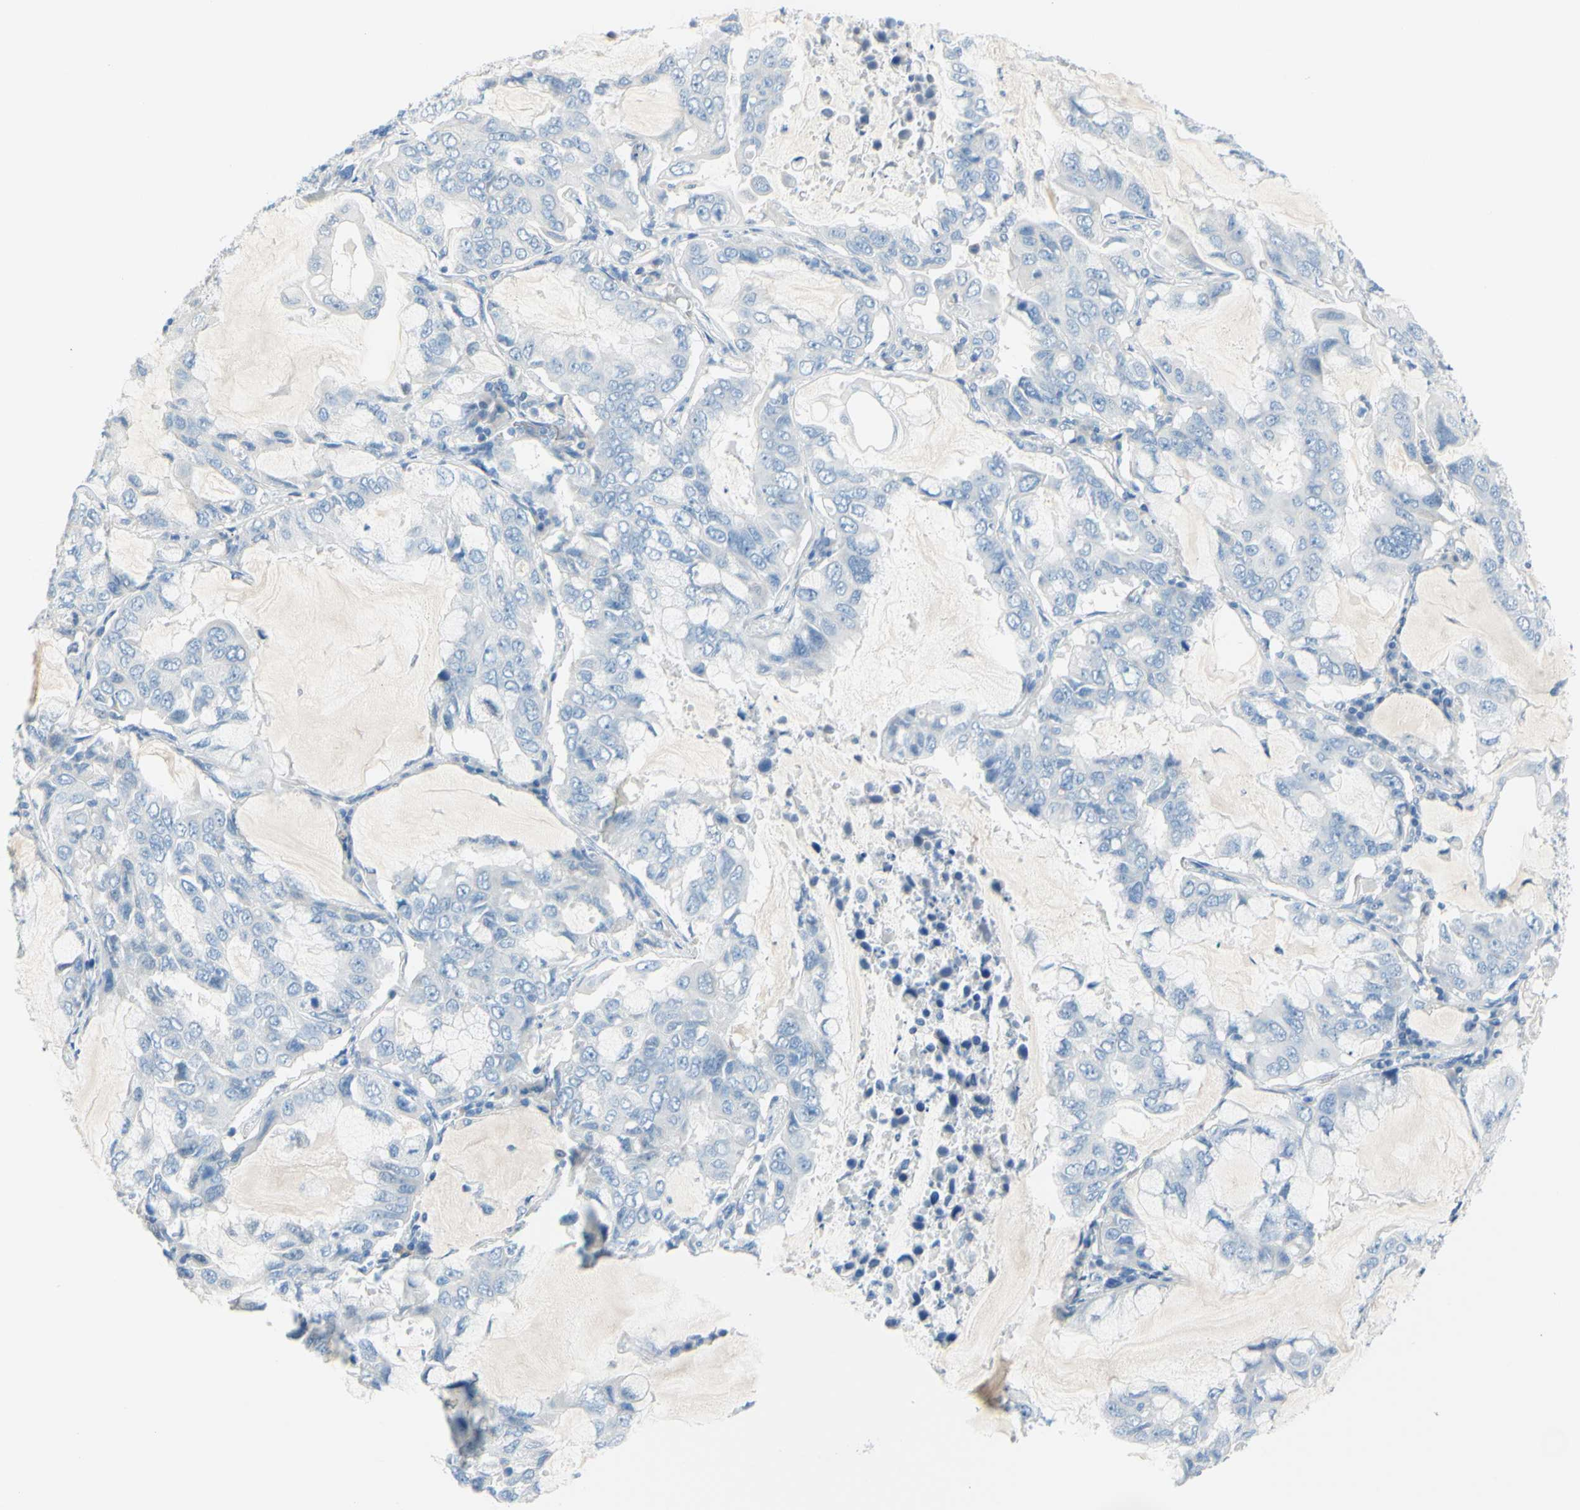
{"staining": {"intensity": "negative", "quantity": "none", "location": "none"}, "tissue": "lung cancer", "cell_type": "Tumor cells", "image_type": "cancer", "snomed": [{"axis": "morphology", "description": "Adenocarcinoma, NOS"}, {"axis": "topography", "description": "Lung"}], "caption": "Tumor cells show no significant expression in lung adenocarcinoma.", "gene": "DCT", "patient": {"sex": "male", "age": 64}}